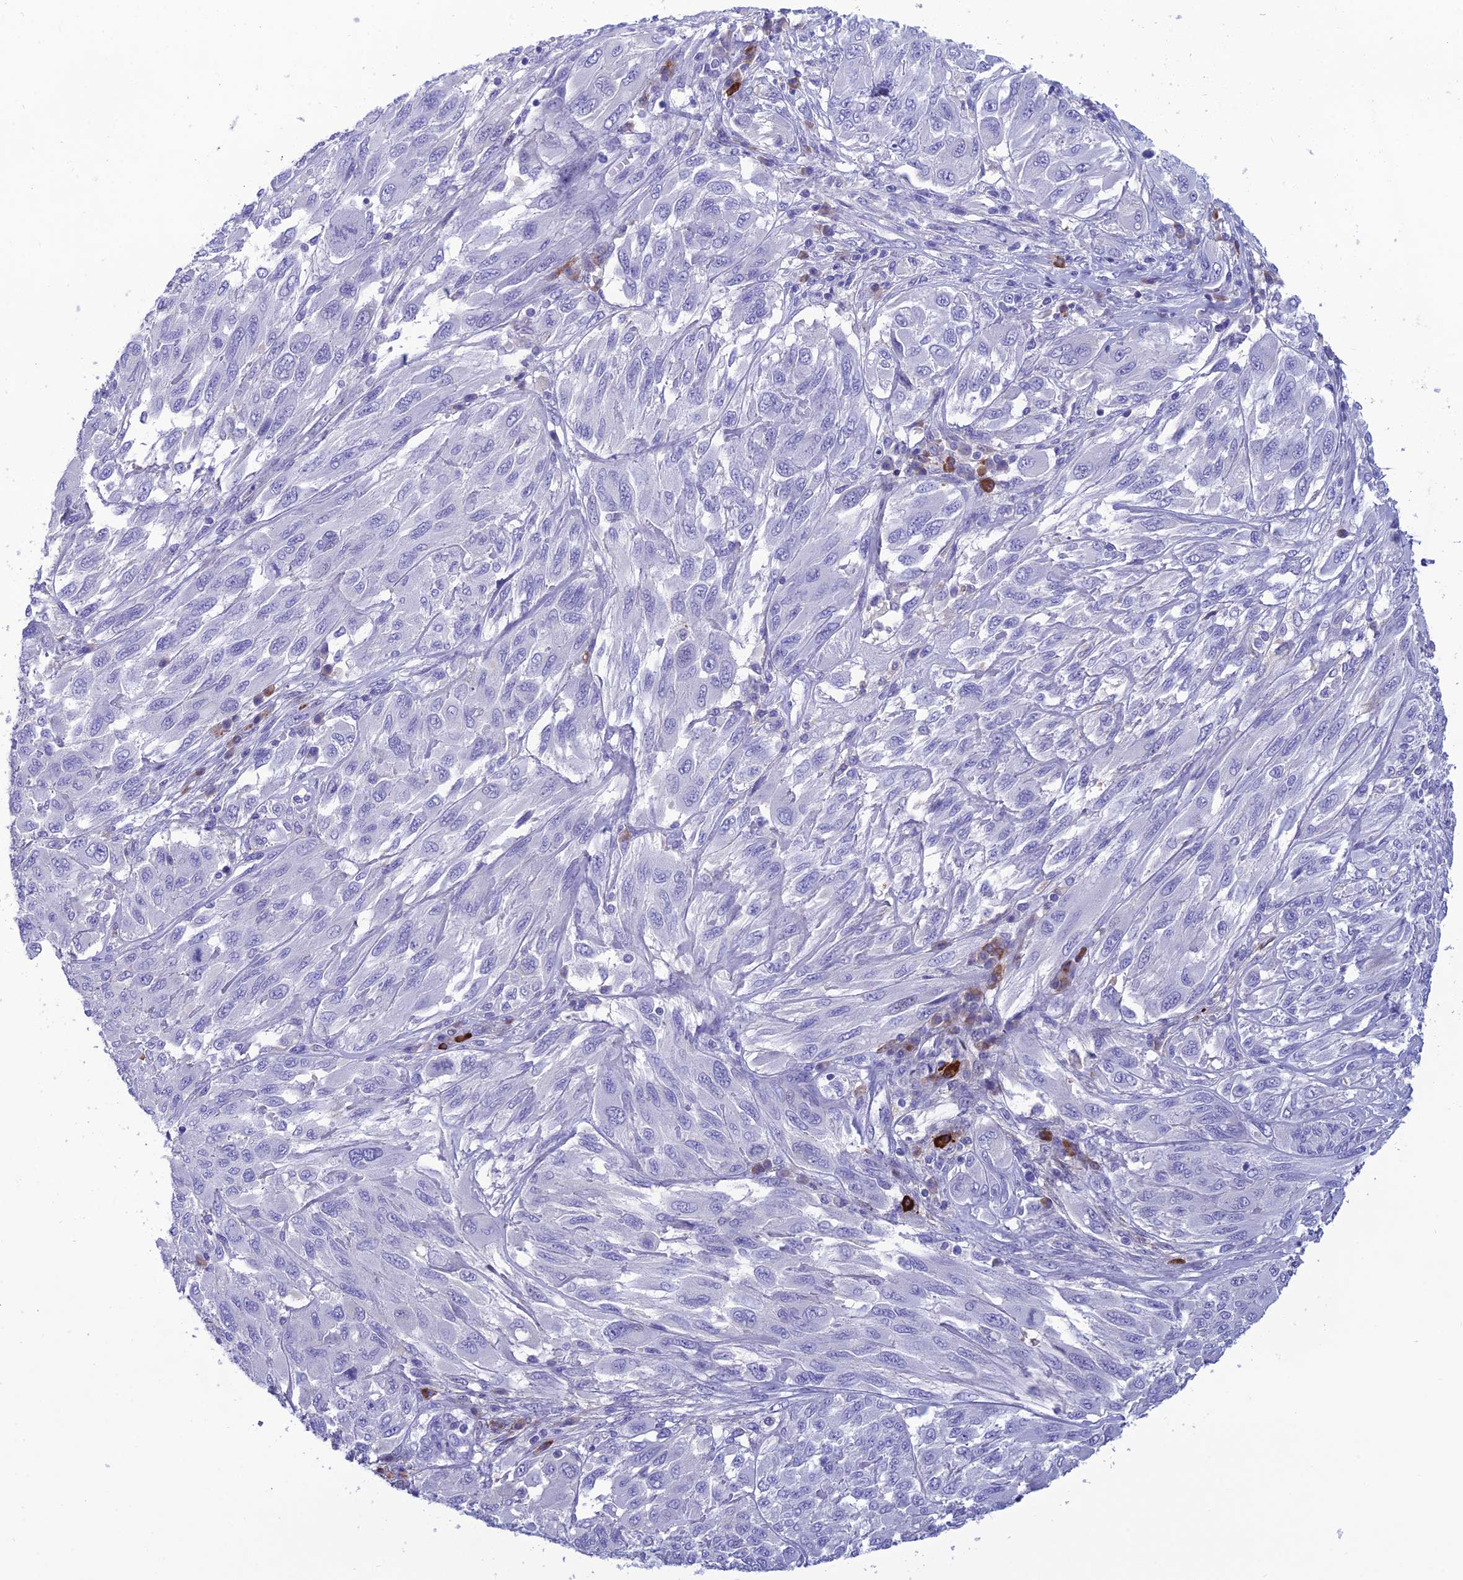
{"staining": {"intensity": "negative", "quantity": "none", "location": "none"}, "tissue": "melanoma", "cell_type": "Tumor cells", "image_type": "cancer", "snomed": [{"axis": "morphology", "description": "Malignant melanoma, NOS"}, {"axis": "topography", "description": "Skin"}], "caption": "IHC histopathology image of human melanoma stained for a protein (brown), which shows no staining in tumor cells.", "gene": "CRB2", "patient": {"sex": "female", "age": 91}}